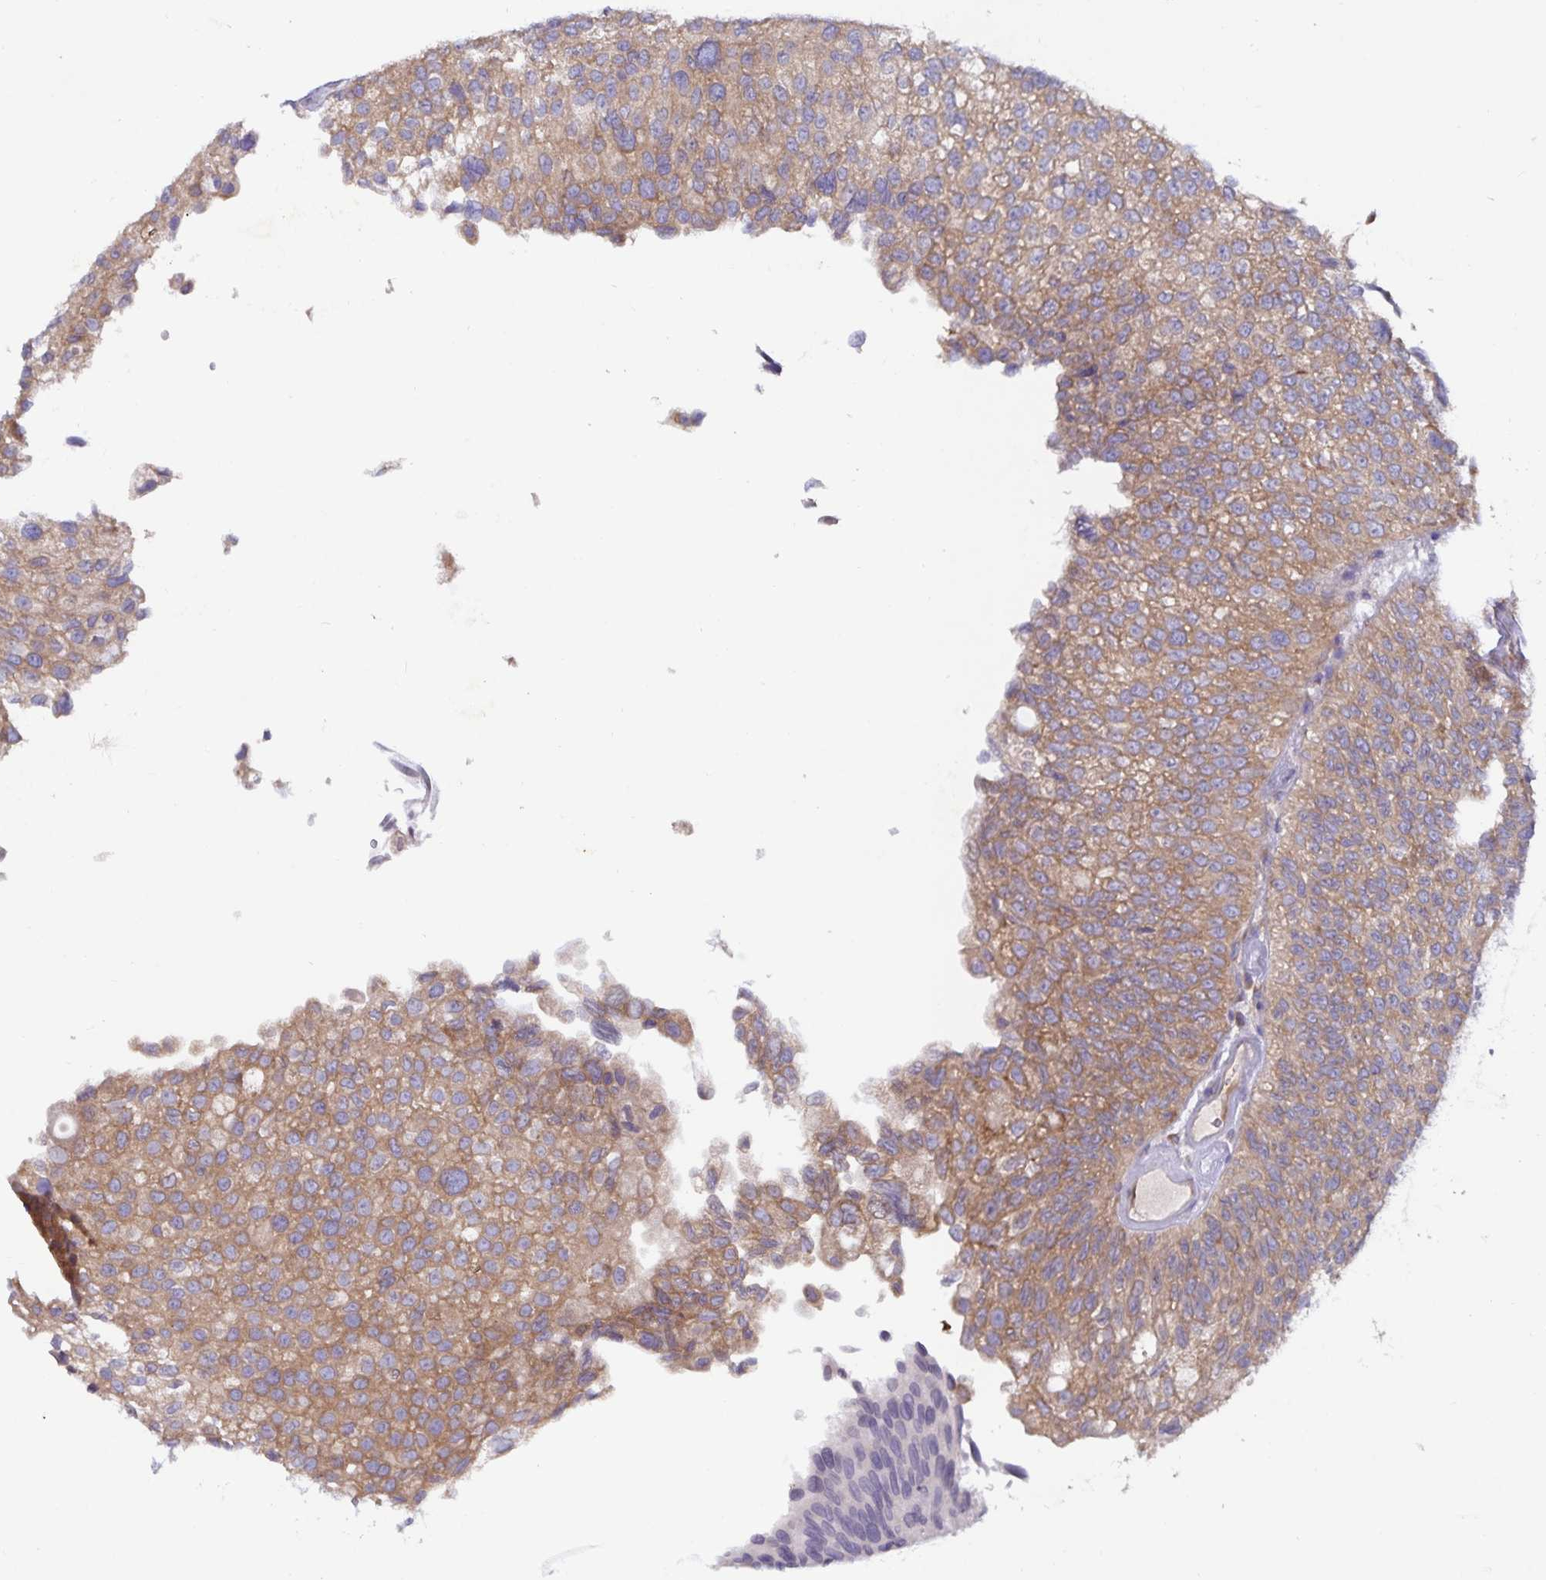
{"staining": {"intensity": "moderate", "quantity": ">75%", "location": "cytoplasmic/membranous"}, "tissue": "urothelial cancer", "cell_type": "Tumor cells", "image_type": "cancer", "snomed": [{"axis": "morphology", "description": "Urothelial carcinoma, NOS"}, {"axis": "topography", "description": "Urinary bladder"}], "caption": "Tumor cells demonstrate medium levels of moderate cytoplasmic/membranous expression in about >75% of cells in human urothelial cancer. Using DAB (brown) and hematoxylin (blue) stains, captured at high magnification using brightfield microscopy.", "gene": "FAM120A", "patient": {"sex": "male", "age": 87}}